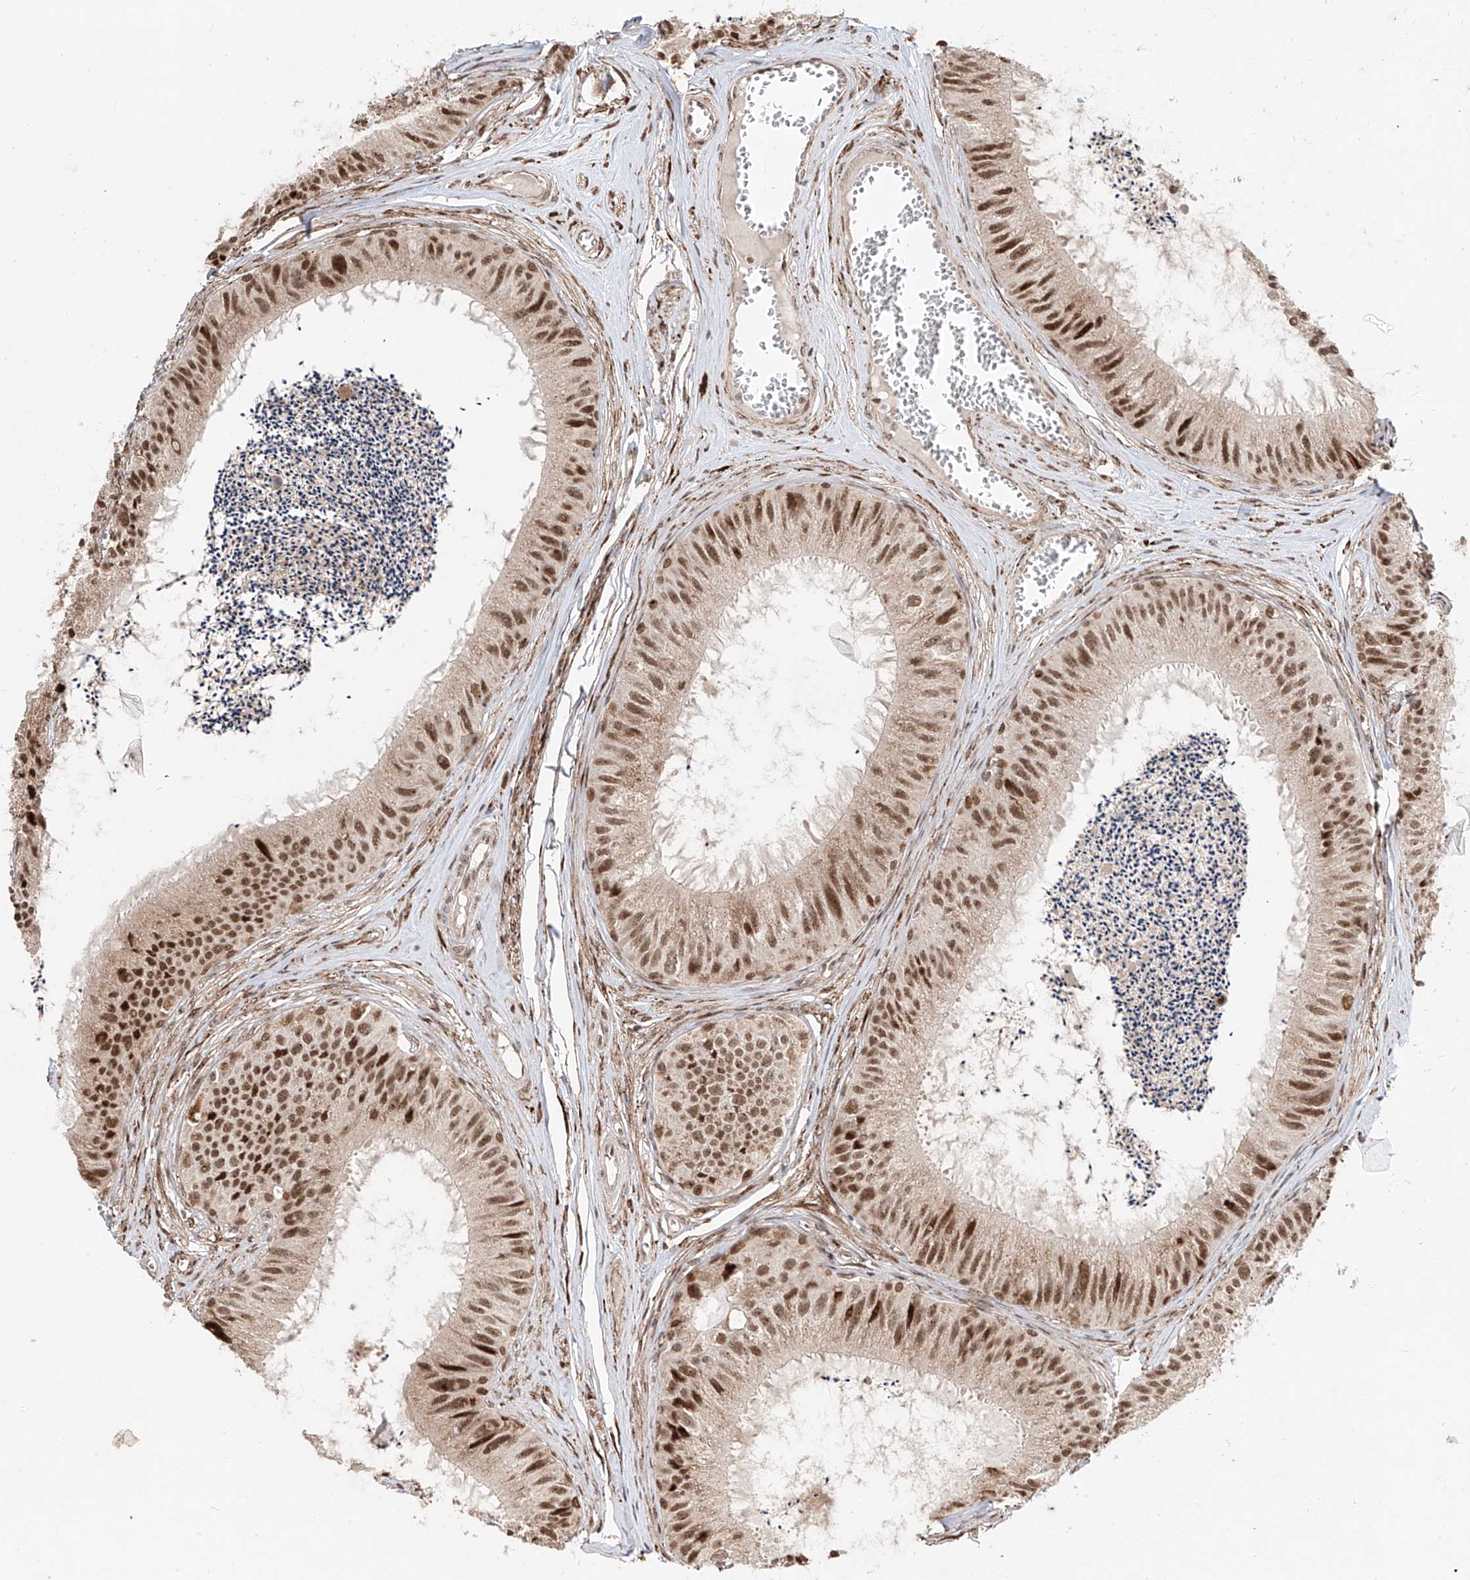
{"staining": {"intensity": "moderate", "quantity": ">75%", "location": "cytoplasmic/membranous,nuclear"}, "tissue": "epididymis", "cell_type": "Glandular cells", "image_type": "normal", "snomed": [{"axis": "morphology", "description": "Normal tissue, NOS"}, {"axis": "topography", "description": "Epididymis"}], "caption": "Moderate cytoplasmic/membranous,nuclear protein positivity is seen in about >75% of glandular cells in epididymis. The protein is shown in brown color, while the nuclei are stained blue.", "gene": "ZNF710", "patient": {"sex": "male", "age": 79}}